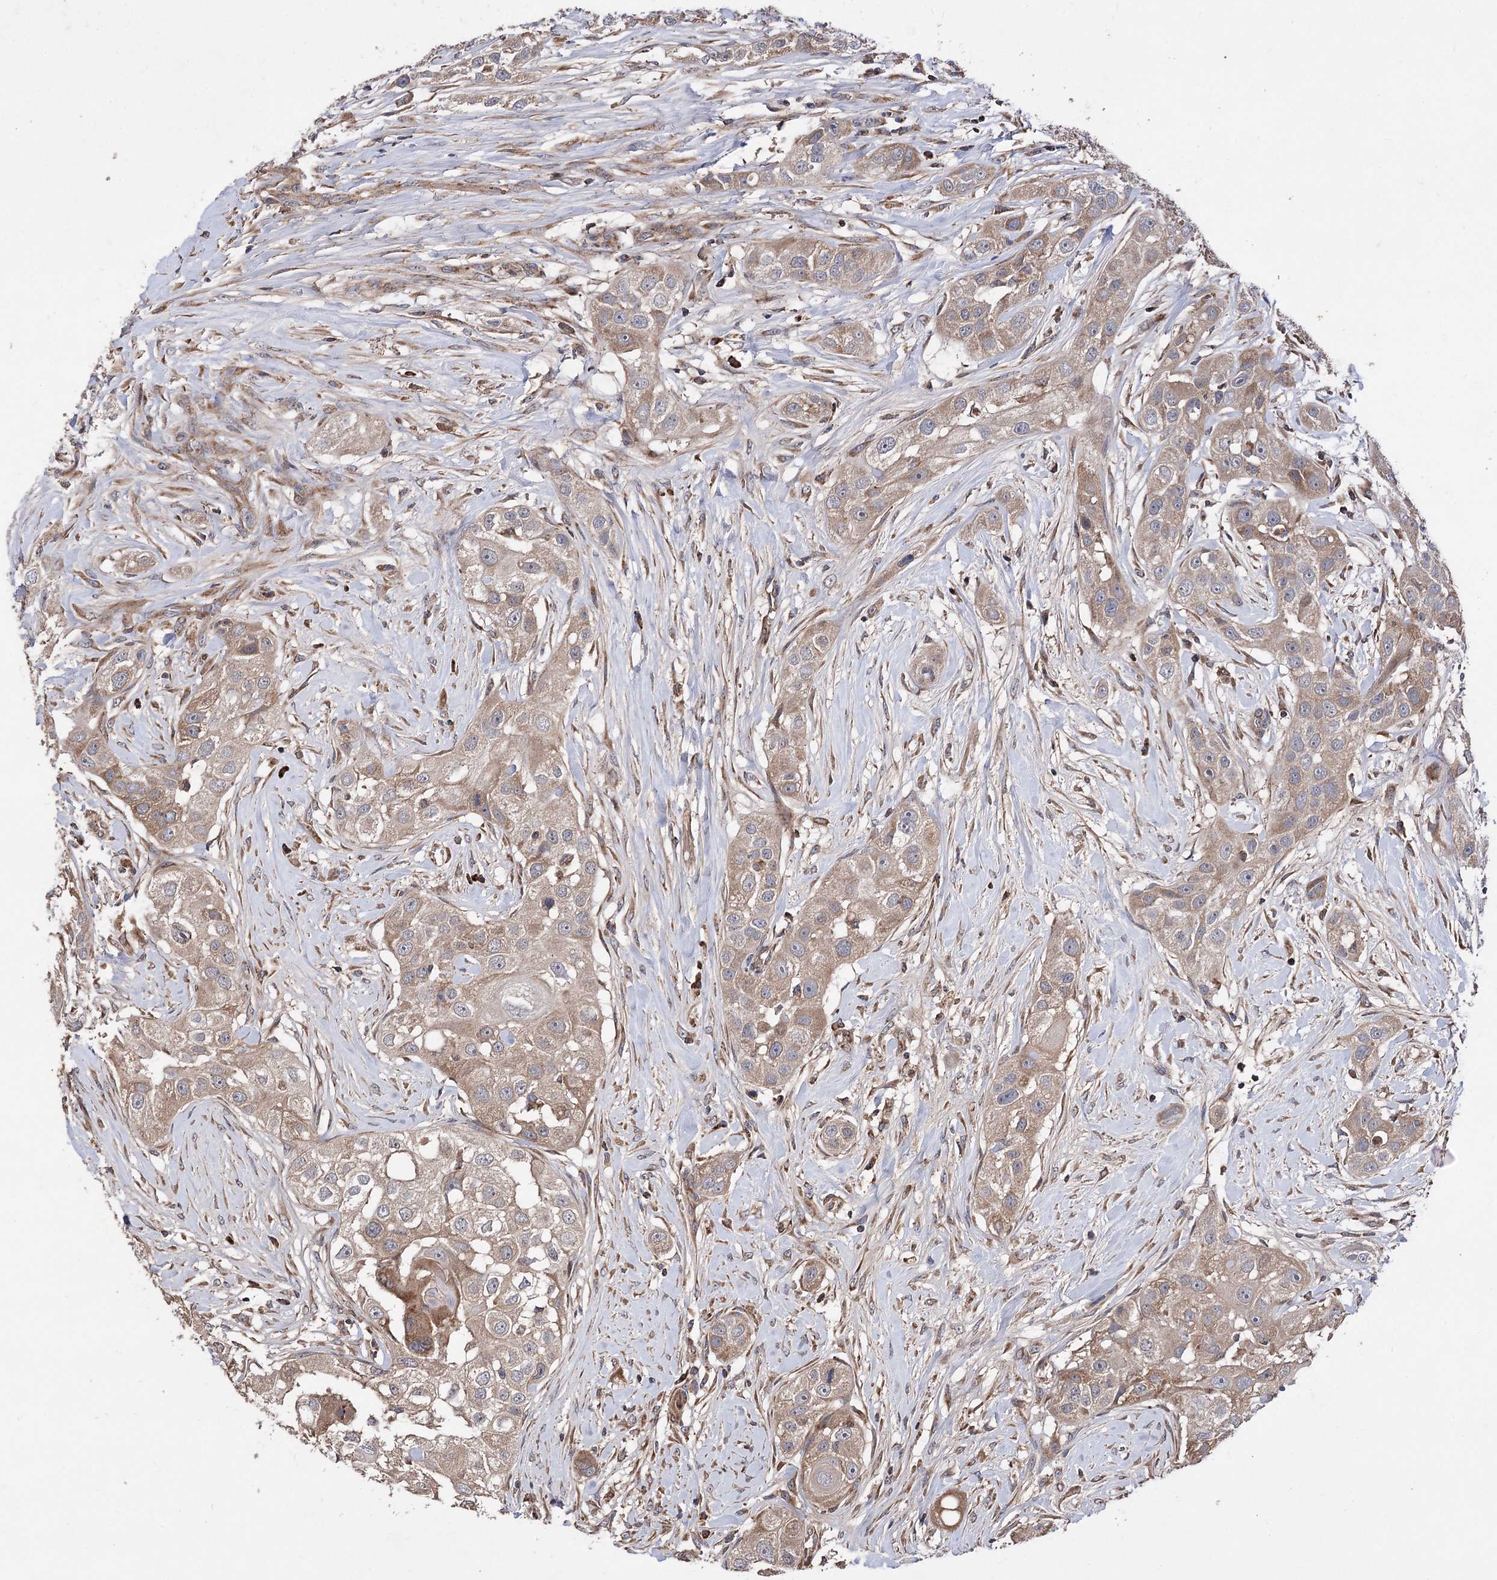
{"staining": {"intensity": "moderate", "quantity": ">75%", "location": "cytoplasmic/membranous"}, "tissue": "head and neck cancer", "cell_type": "Tumor cells", "image_type": "cancer", "snomed": [{"axis": "morphology", "description": "Normal tissue, NOS"}, {"axis": "morphology", "description": "Squamous cell carcinoma, NOS"}, {"axis": "topography", "description": "Skeletal muscle"}, {"axis": "topography", "description": "Head-Neck"}], "caption": "An immunohistochemistry (IHC) image of neoplastic tissue is shown. Protein staining in brown shows moderate cytoplasmic/membranous positivity in head and neck cancer (squamous cell carcinoma) within tumor cells.", "gene": "RASSF3", "patient": {"sex": "male", "age": 51}}